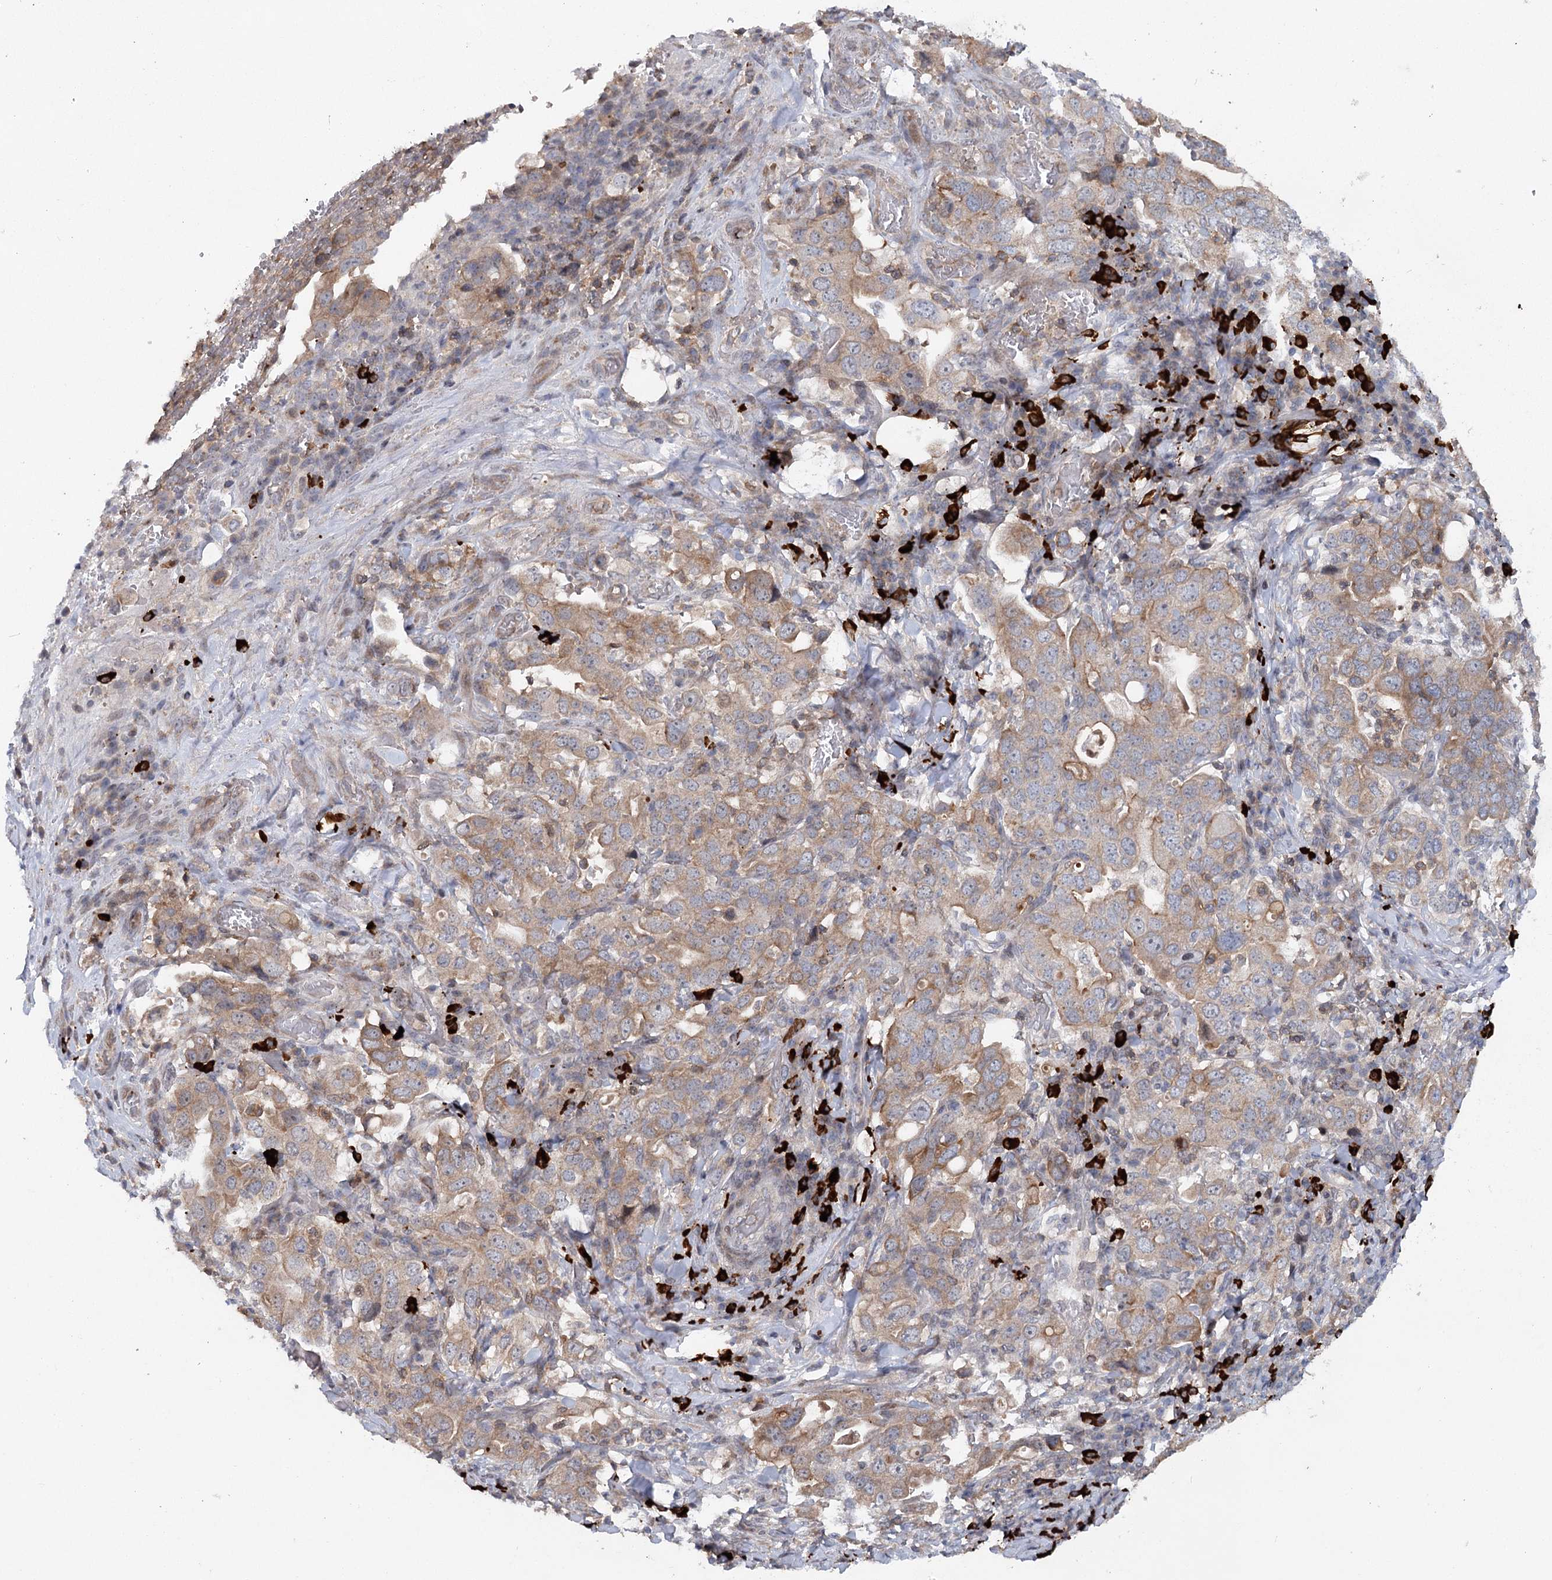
{"staining": {"intensity": "moderate", "quantity": ">75%", "location": "cytoplasmic/membranous"}, "tissue": "stomach cancer", "cell_type": "Tumor cells", "image_type": "cancer", "snomed": [{"axis": "morphology", "description": "Adenocarcinoma, NOS"}, {"axis": "topography", "description": "Stomach, upper"}], "caption": "This image demonstrates stomach adenocarcinoma stained with immunohistochemistry (IHC) to label a protein in brown. The cytoplasmic/membranous of tumor cells show moderate positivity for the protein. Nuclei are counter-stained blue.", "gene": "MAP3K13", "patient": {"sex": "male", "age": 62}}